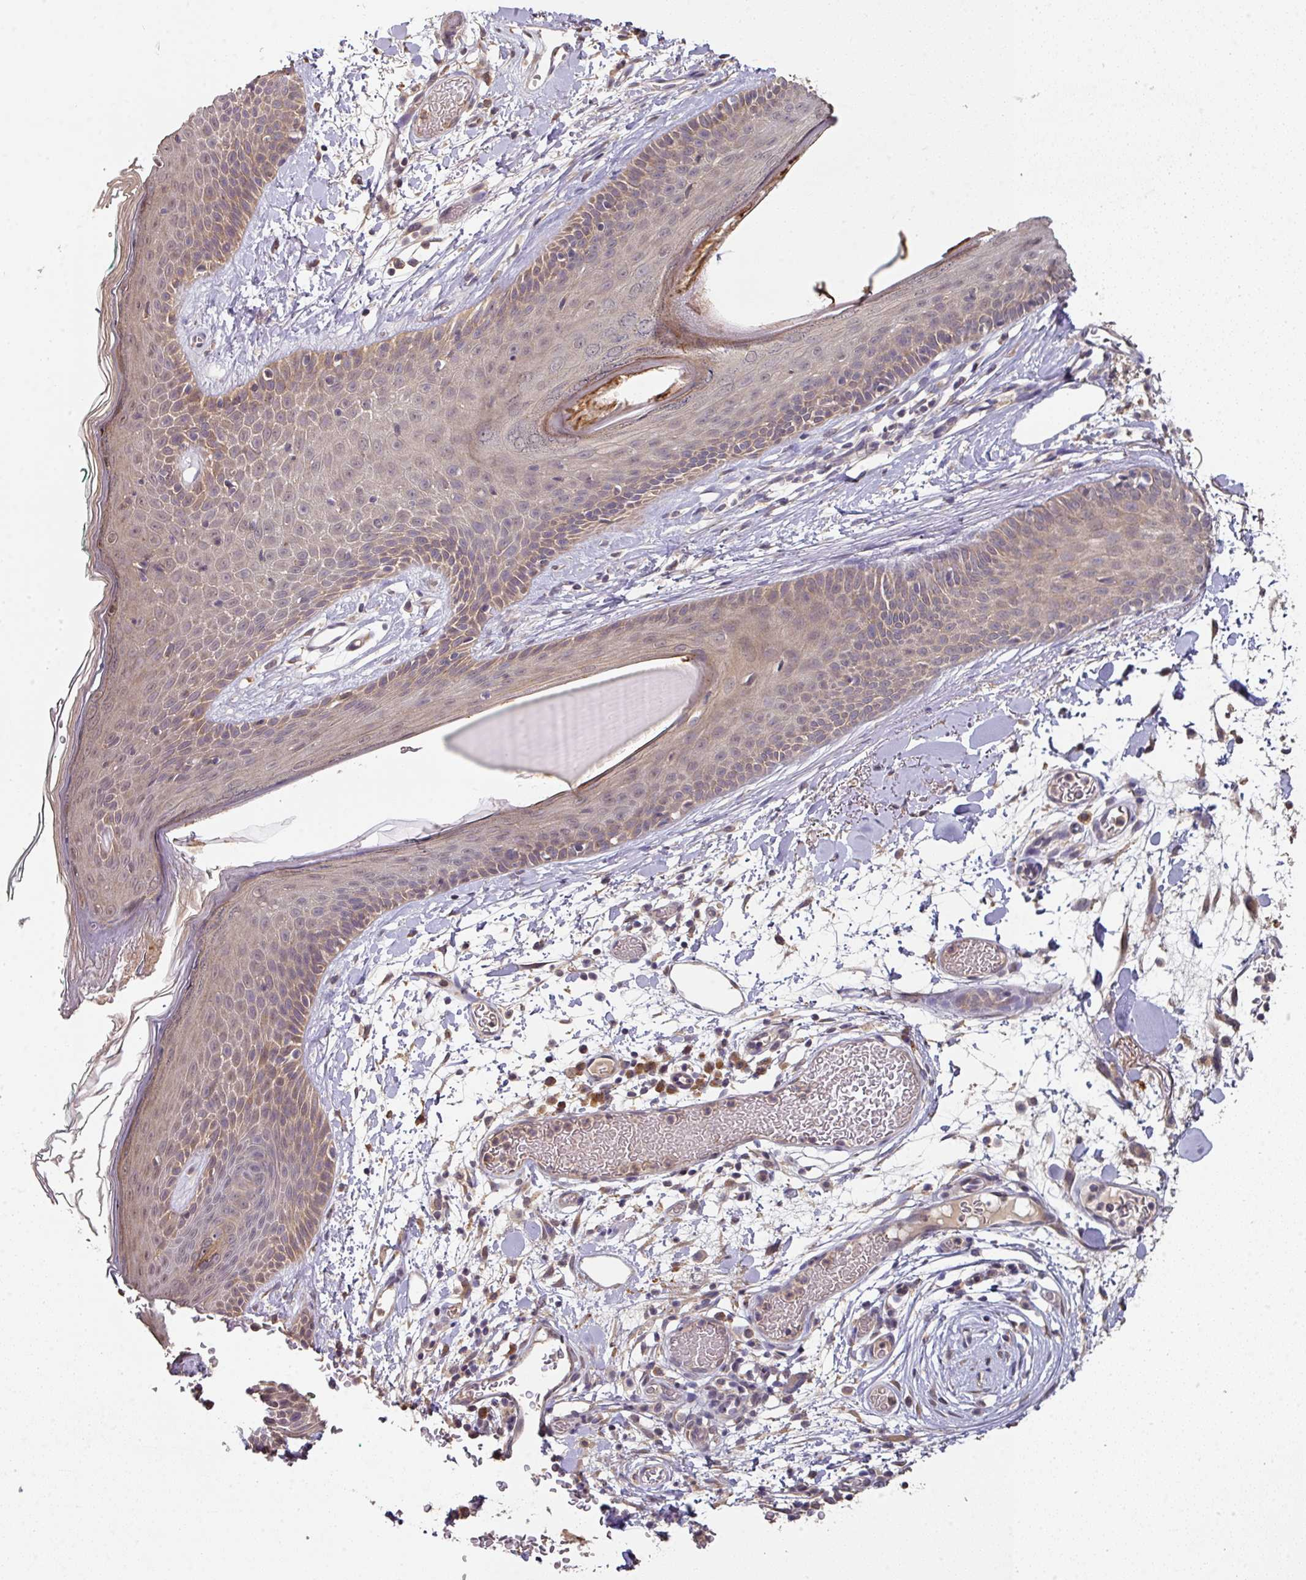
{"staining": {"intensity": "weak", "quantity": ">75%", "location": "cytoplasmic/membranous"}, "tissue": "skin", "cell_type": "Fibroblasts", "image_type": "normal", "snomed": [{"axis": "morphology", "description": "Normal tissue, NOS"}, {"axis": "topography", "description": "Skin"}], "caption": "Benign skin reveals weak cytoplasmic/membranous positivity in approximately >75% of fibroblasts (Brightfield microscopy of DAB IHC at high magnification)..", "gene": "ACVR2B", "patient": {"sex": "male", "age": 79}}